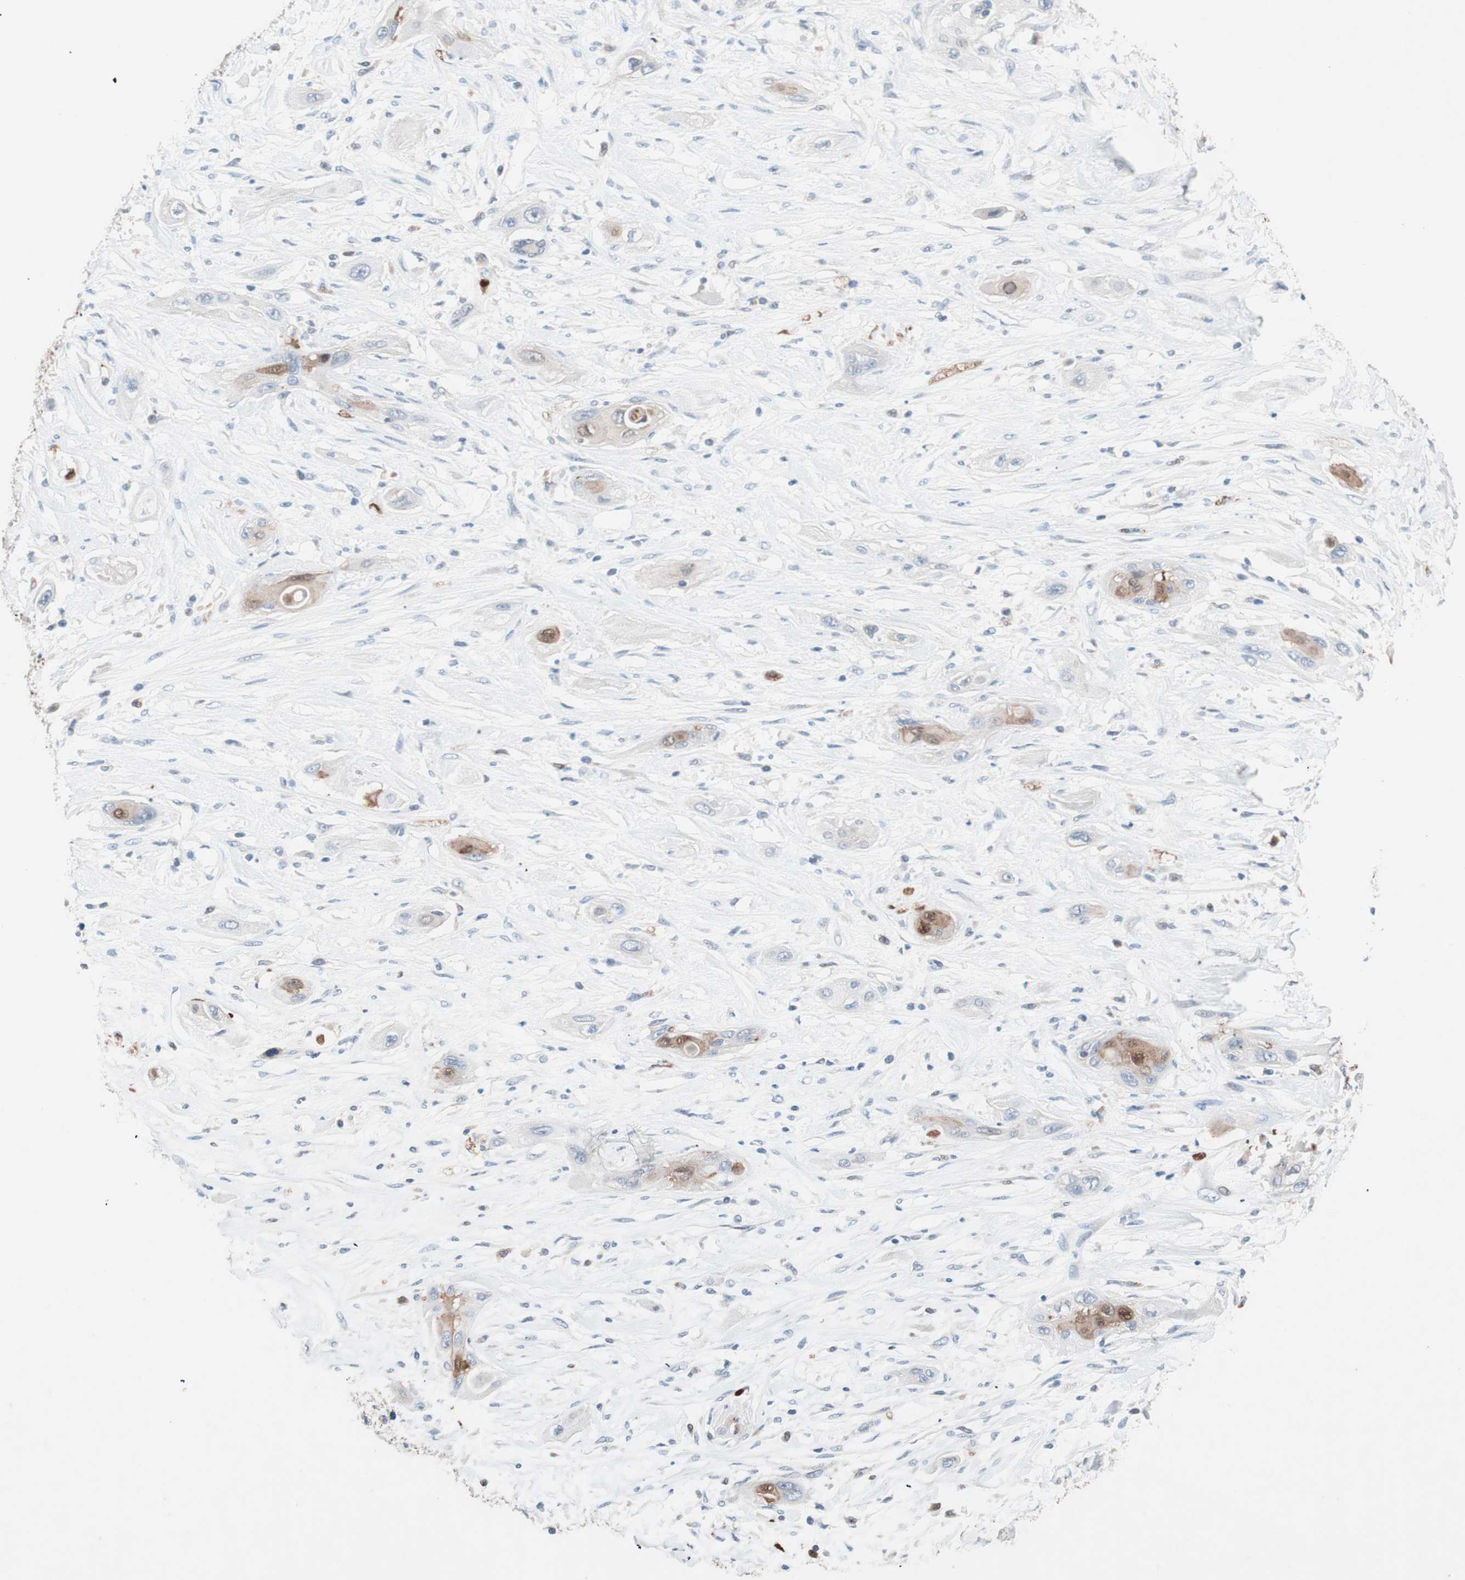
{"staining": {"intensity": "weak", "quantity": "25%-75%", "location": "cytoplasmic/membranous"}, "tissue": "lung cancer", "cell_type": "Tumor cells", "image_type": "cancer", "snomed": [{"axis": "morphology", "description": "Squamous cell carcinoma, NOS"}, {"axis": "topography", "description": "Lung"}], "caption": "The image reveals staining of lung cancer, revealing weak cytoplasmic/membranous protein positivity (brown color) within tumor cells.", "gene": "CLEC4D", "patient": {"sex": "female", "age": 47}}